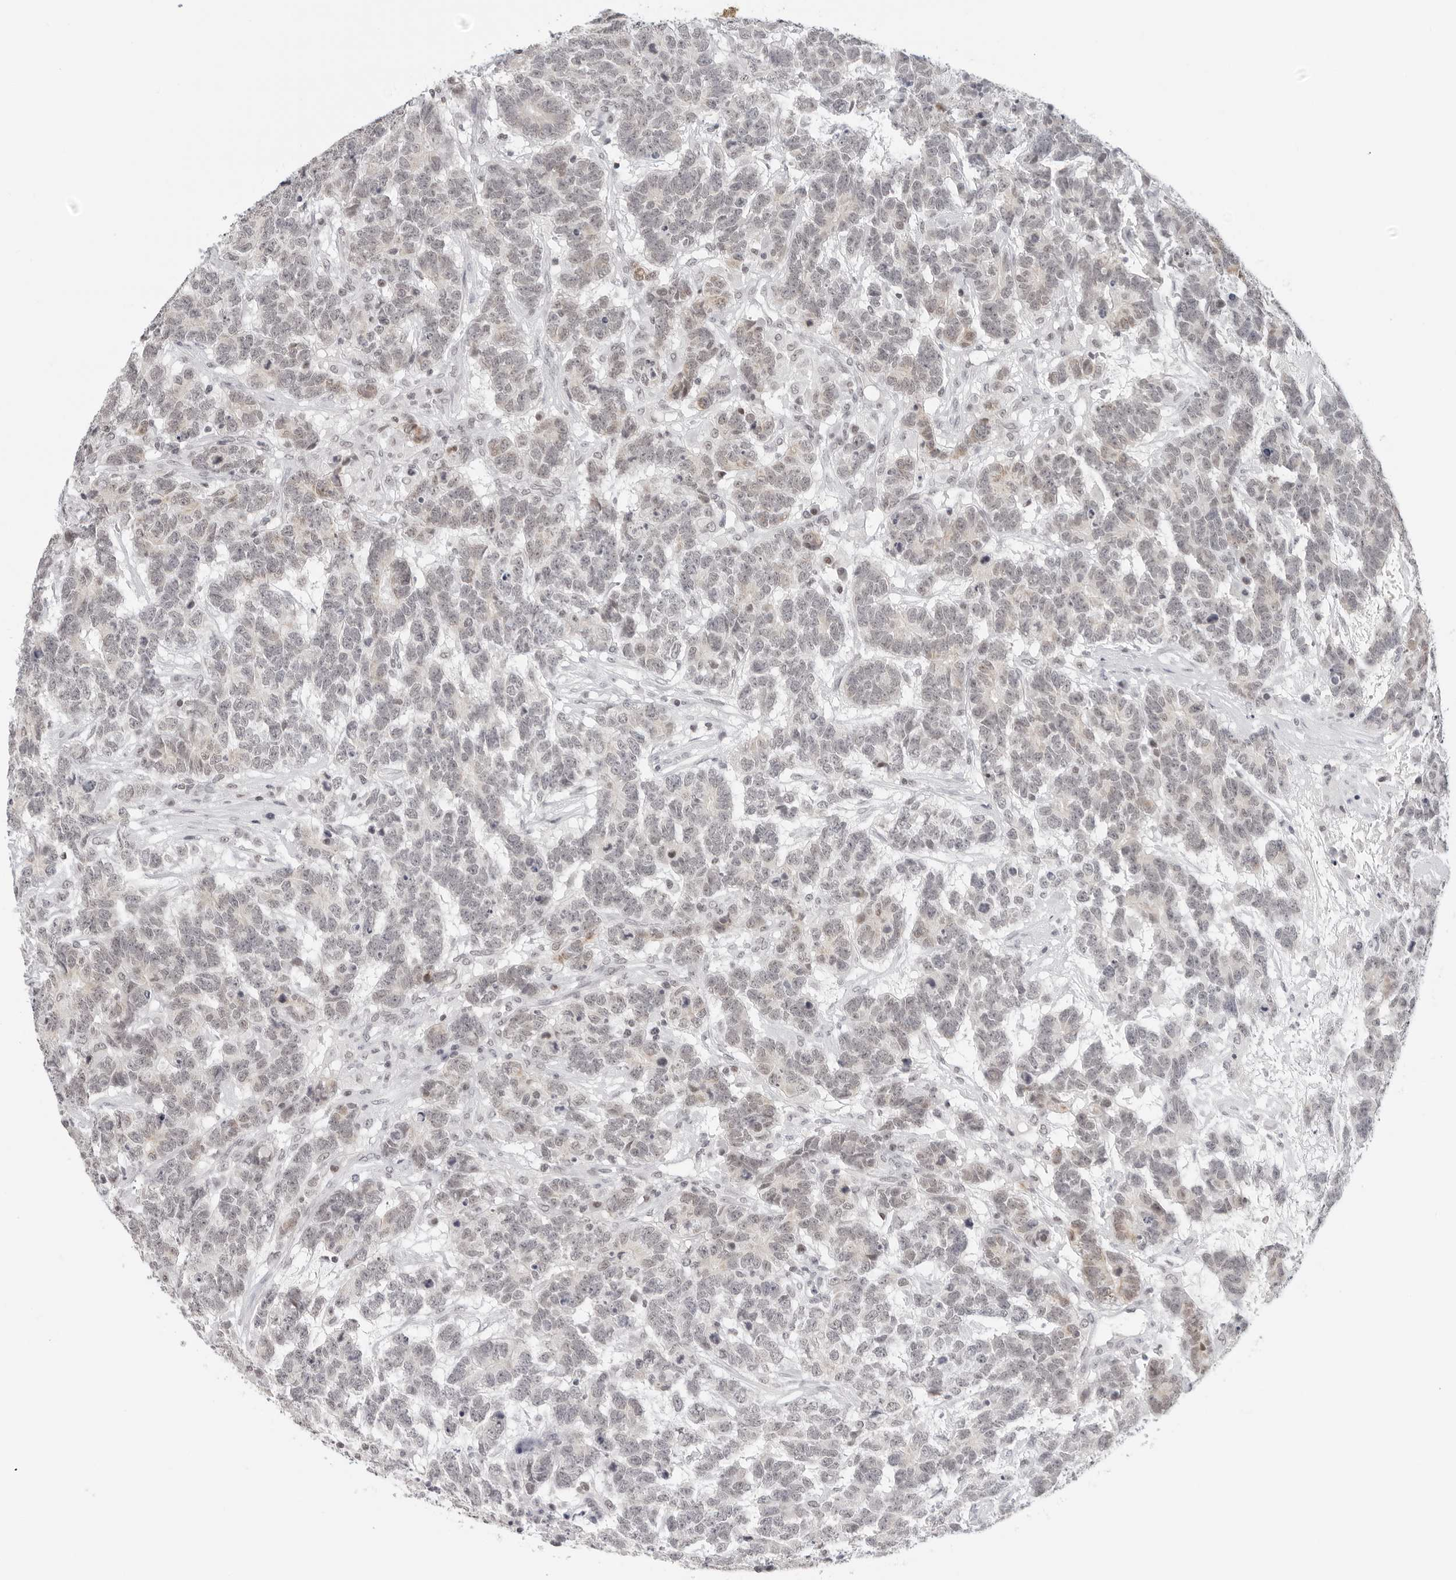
{"staining": {"intensity": "weak", "quantity": "<25%", "location": "cytoplasmic/membranous,nuclear"}, "tissue": "testis cancer", "cell_type": "Tumor cells", "image_type": "cancer", "snomed": [{"axis": "morphology", "description": "Carcinoma, Embryonal, NOS"}, {"axis": "topography", "description": "Testis"}], "caption": "Human testis cancer stained for a protein using immunohistochemistry (IHC) reveals no expression in tumor cells.", "gene": "FLG2", "patient": {"sex": "male", "age": 26}}